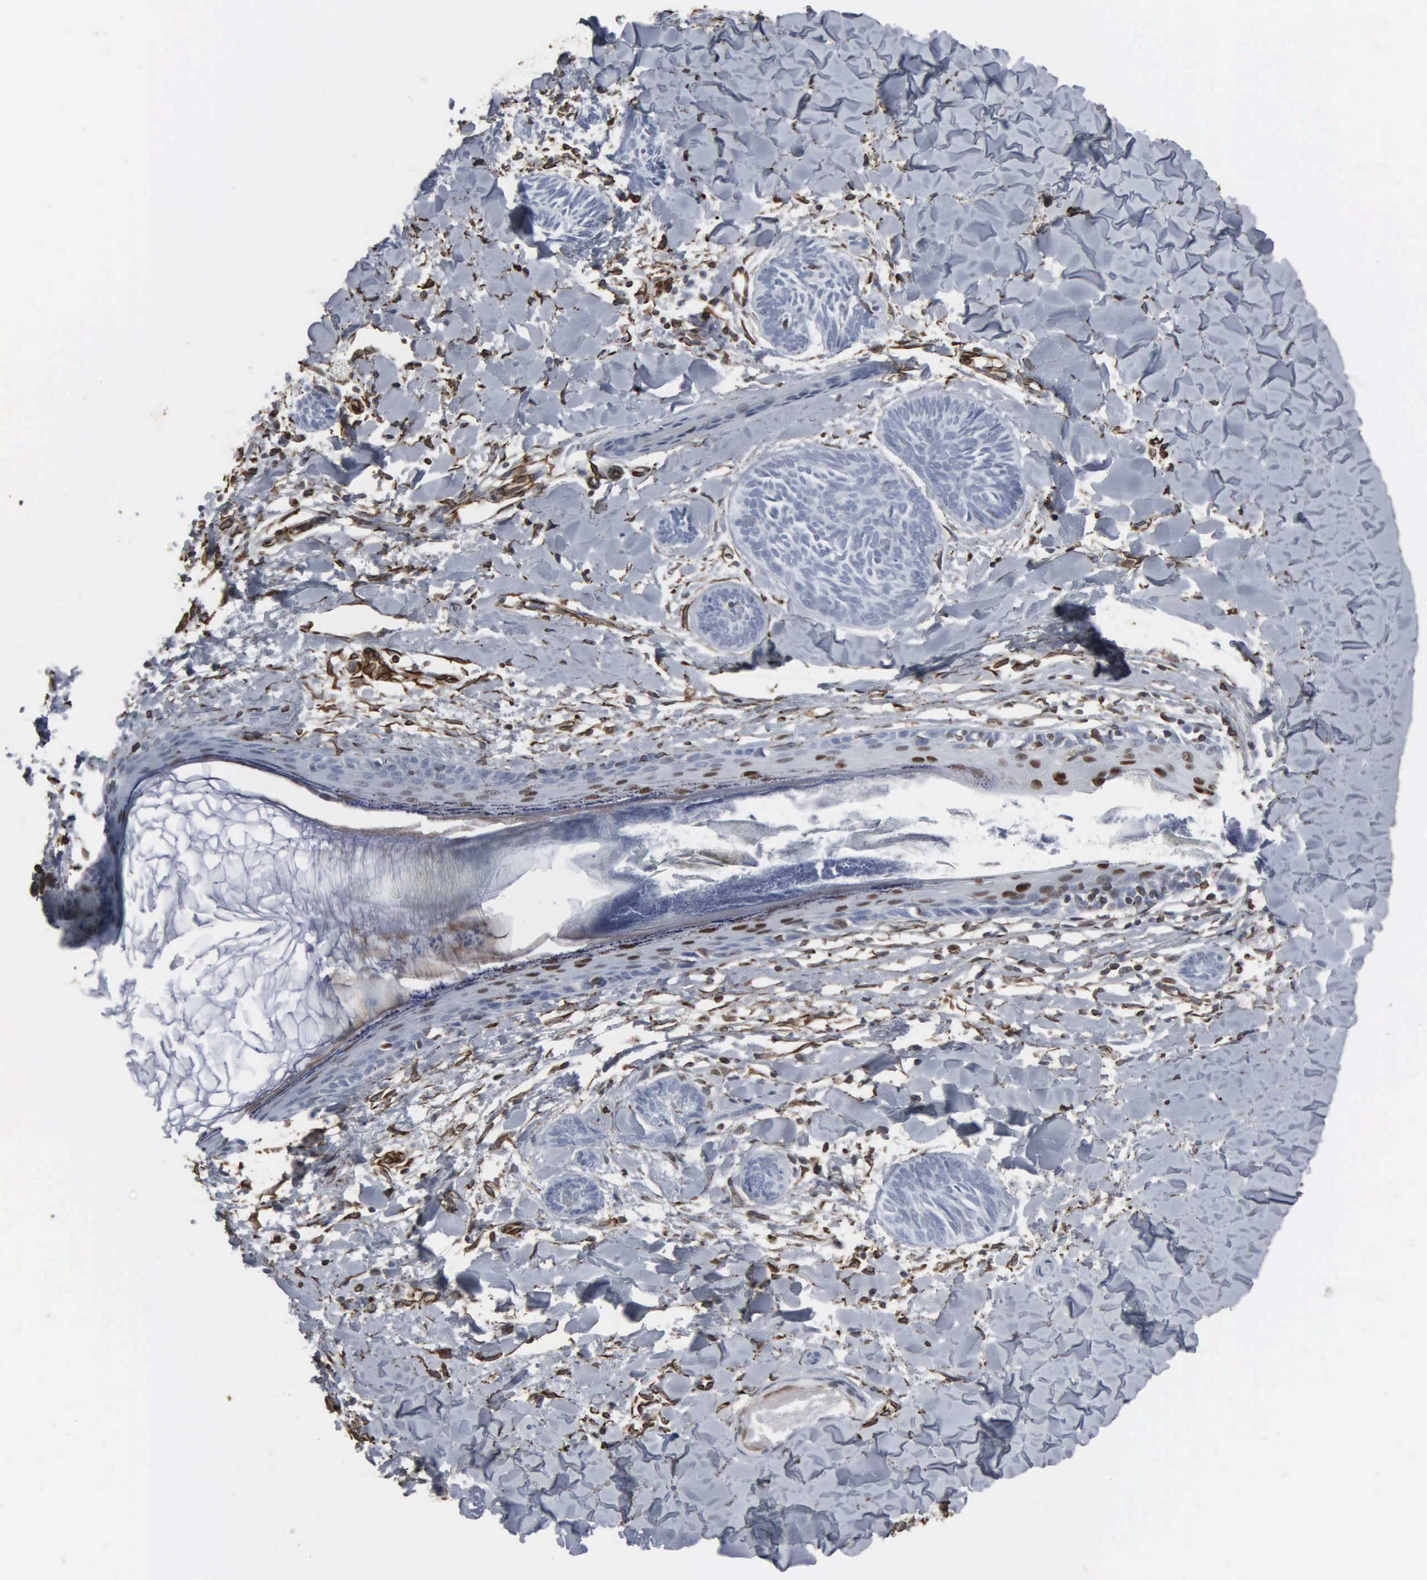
{"staining": {"intensity": "weak", "quantity": "<25%", "location": "nuclear"}, "tissue": "skin cancer", "cell_type": "Tumor cells", "image_type": "cancer", "snomed": [{"axis": "morphology", "description": "Basal cell carcinoma"}, {"axis": "topography", "description": "Skin"}], "caption": "Immunohistochemical staining of skin basal cell carcinoma exhibits no significant positivity in tumor cells.", "gene": "CCNE1", "patient": {"sex": "female", "age": 81}}